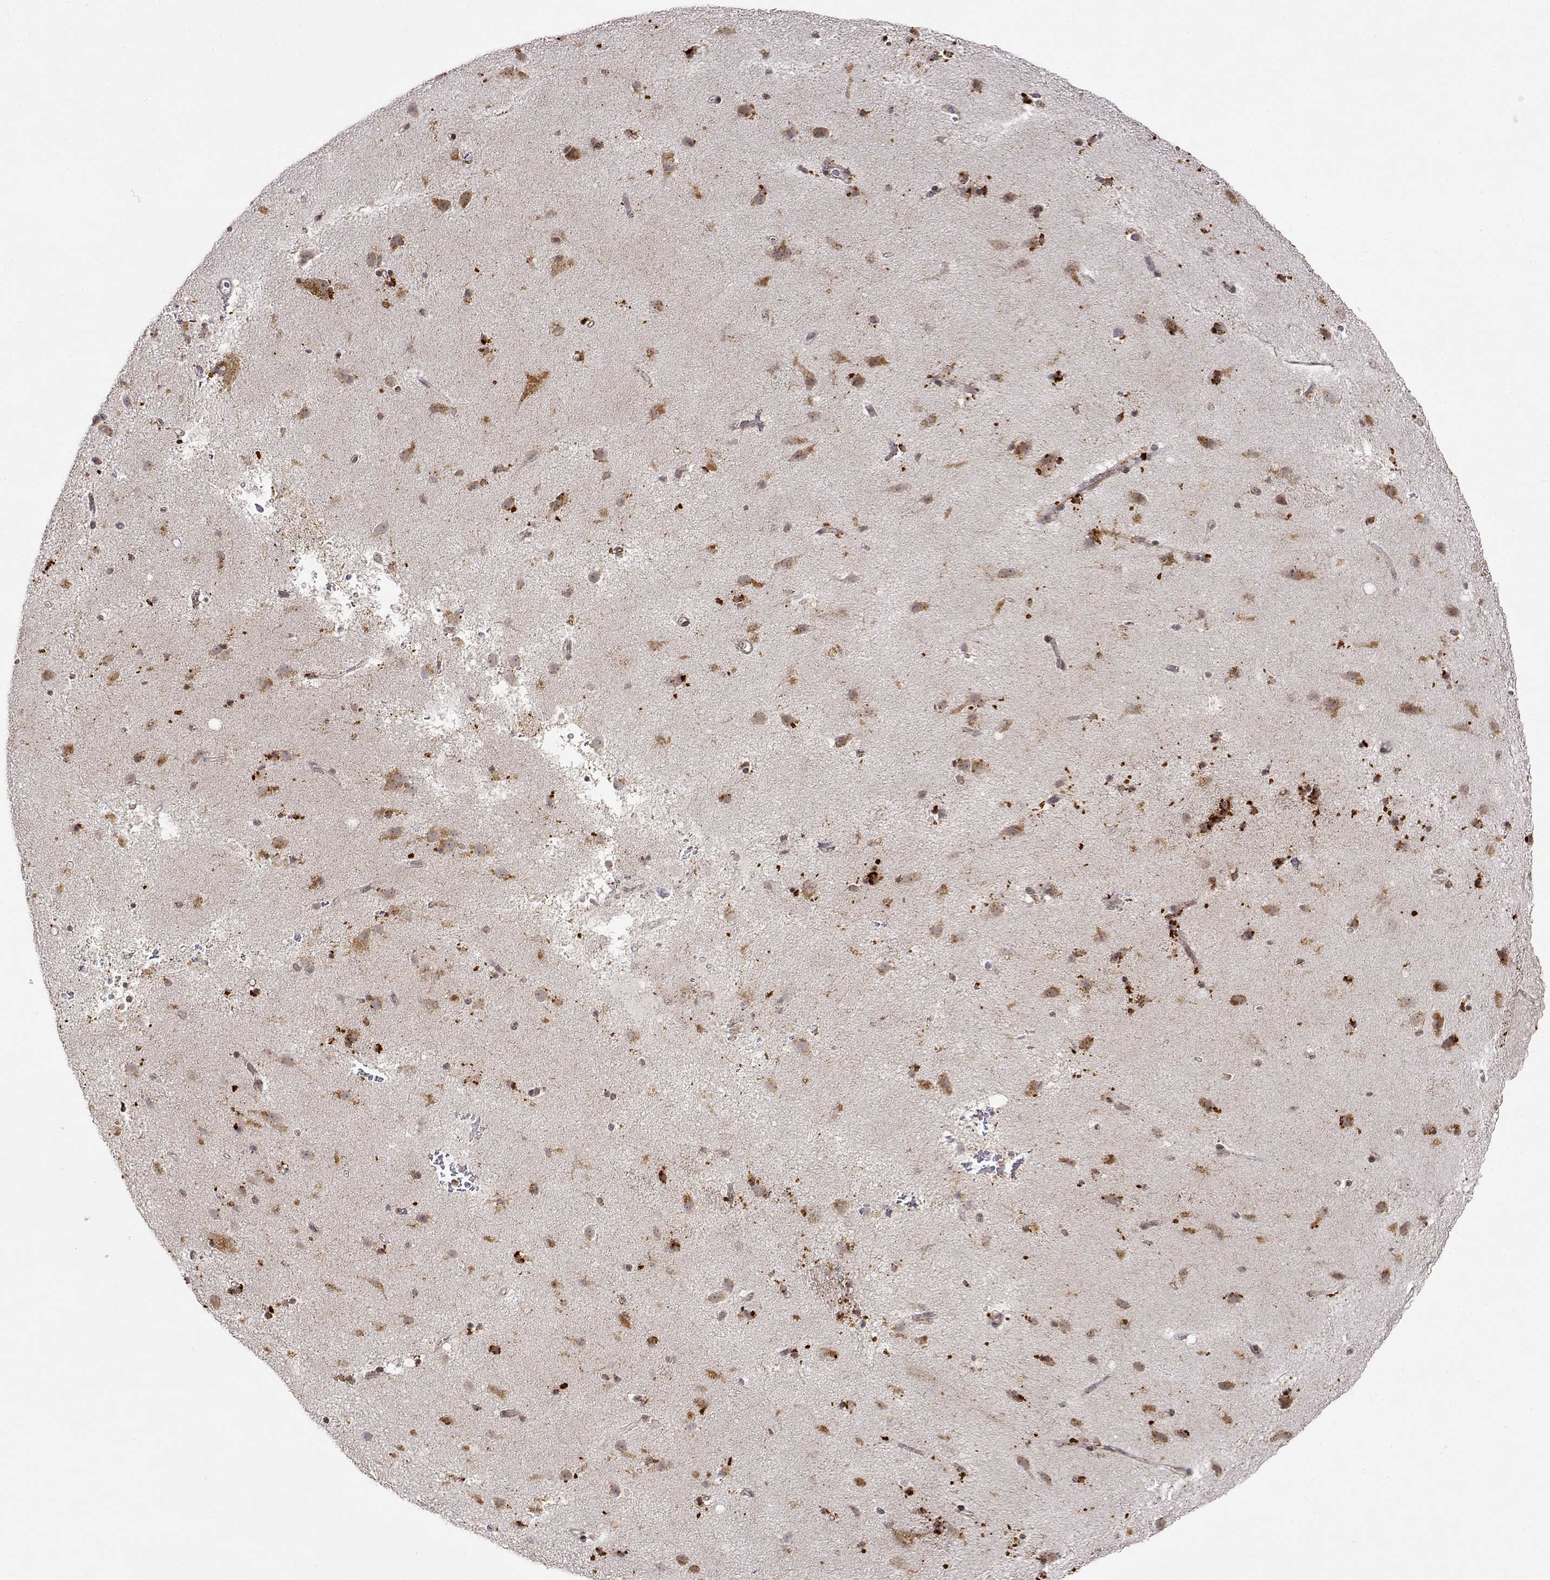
{"staining": {"intensity": "moderate", "quantity": "<25%", "location": "cytoplasmic/membranous"}, "tissue": "caudate", "cell_type": "Glial cells", "image_type": "normal", "snomed": [{"axis": "morphology", "description": "Normal tissue, NOS"}, {"axis": "topography", "description": "Lateral ventricle wall"}], "caption": "The micrograph shows staining of benign caudate, revealing moderate cytoplasmic/membranous protein expression (brown color) within glial cells. (DAB IHC with brightfield microscopy, high magnification).", "gene": "RNF13", "patient": {"sex": "female", "age": 71}}